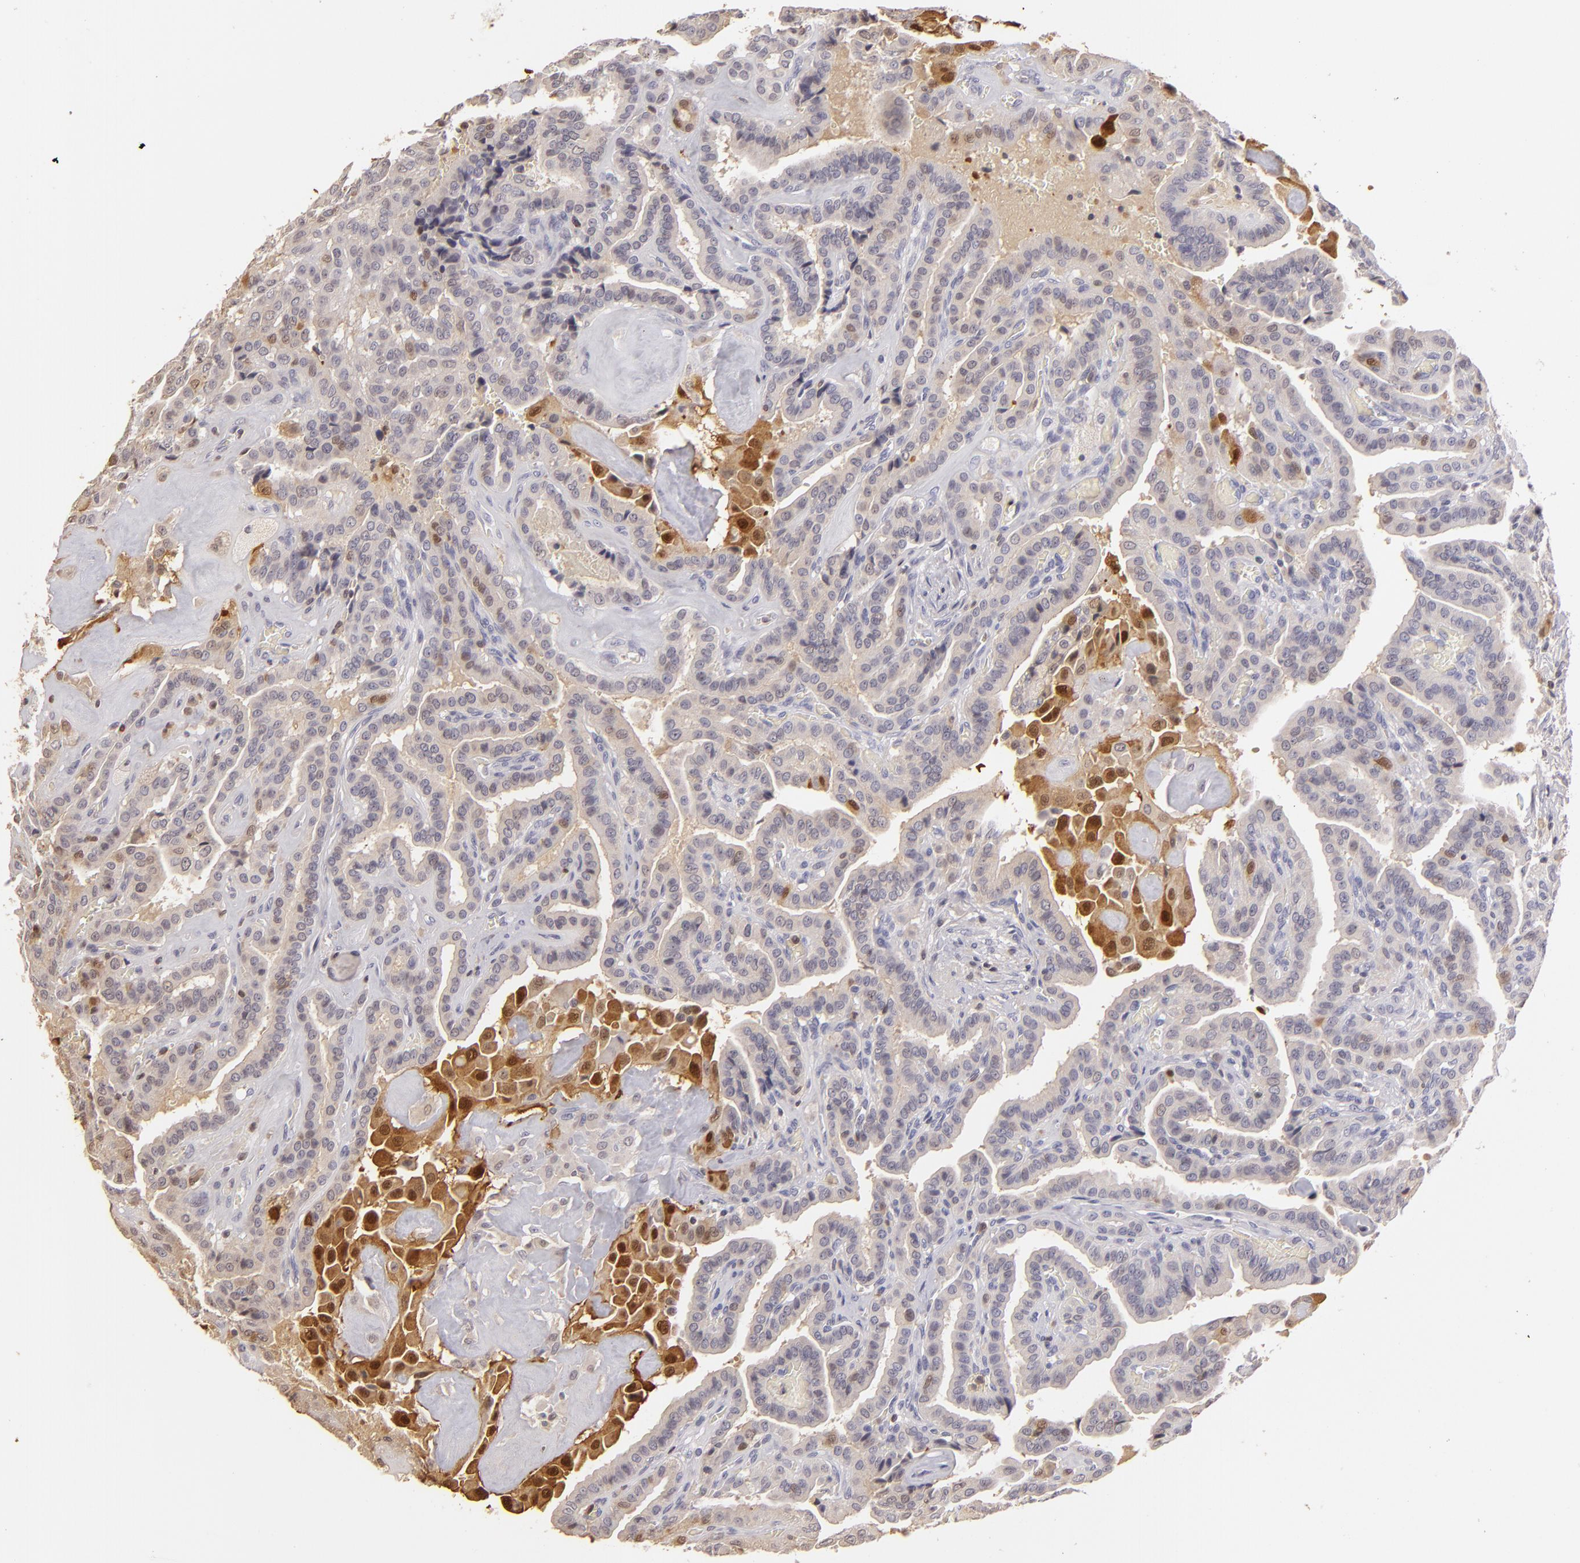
{"staining": {"intensity": "moderate", "quantity": "<25%", "location": "cytoplasmic/membranous,nuclear"}, "tissue": "thyroid cancer", "cell_type": "Tumor cells", "image_type": "cancer", "snomed": [{"axis": "morphology", "description": "Papillary adenocarcinoma, NOS"}, {"axis": "topography", "description": "Thyroid gland"}], "caption": "Tumor cells reveal low levels of moderate cytoplasmic/membranous and nuclear positivity in about <25% of cells in thyroid cancer.", "gene": "S100A2", "patient": {"sex": "male", "age": 87}}